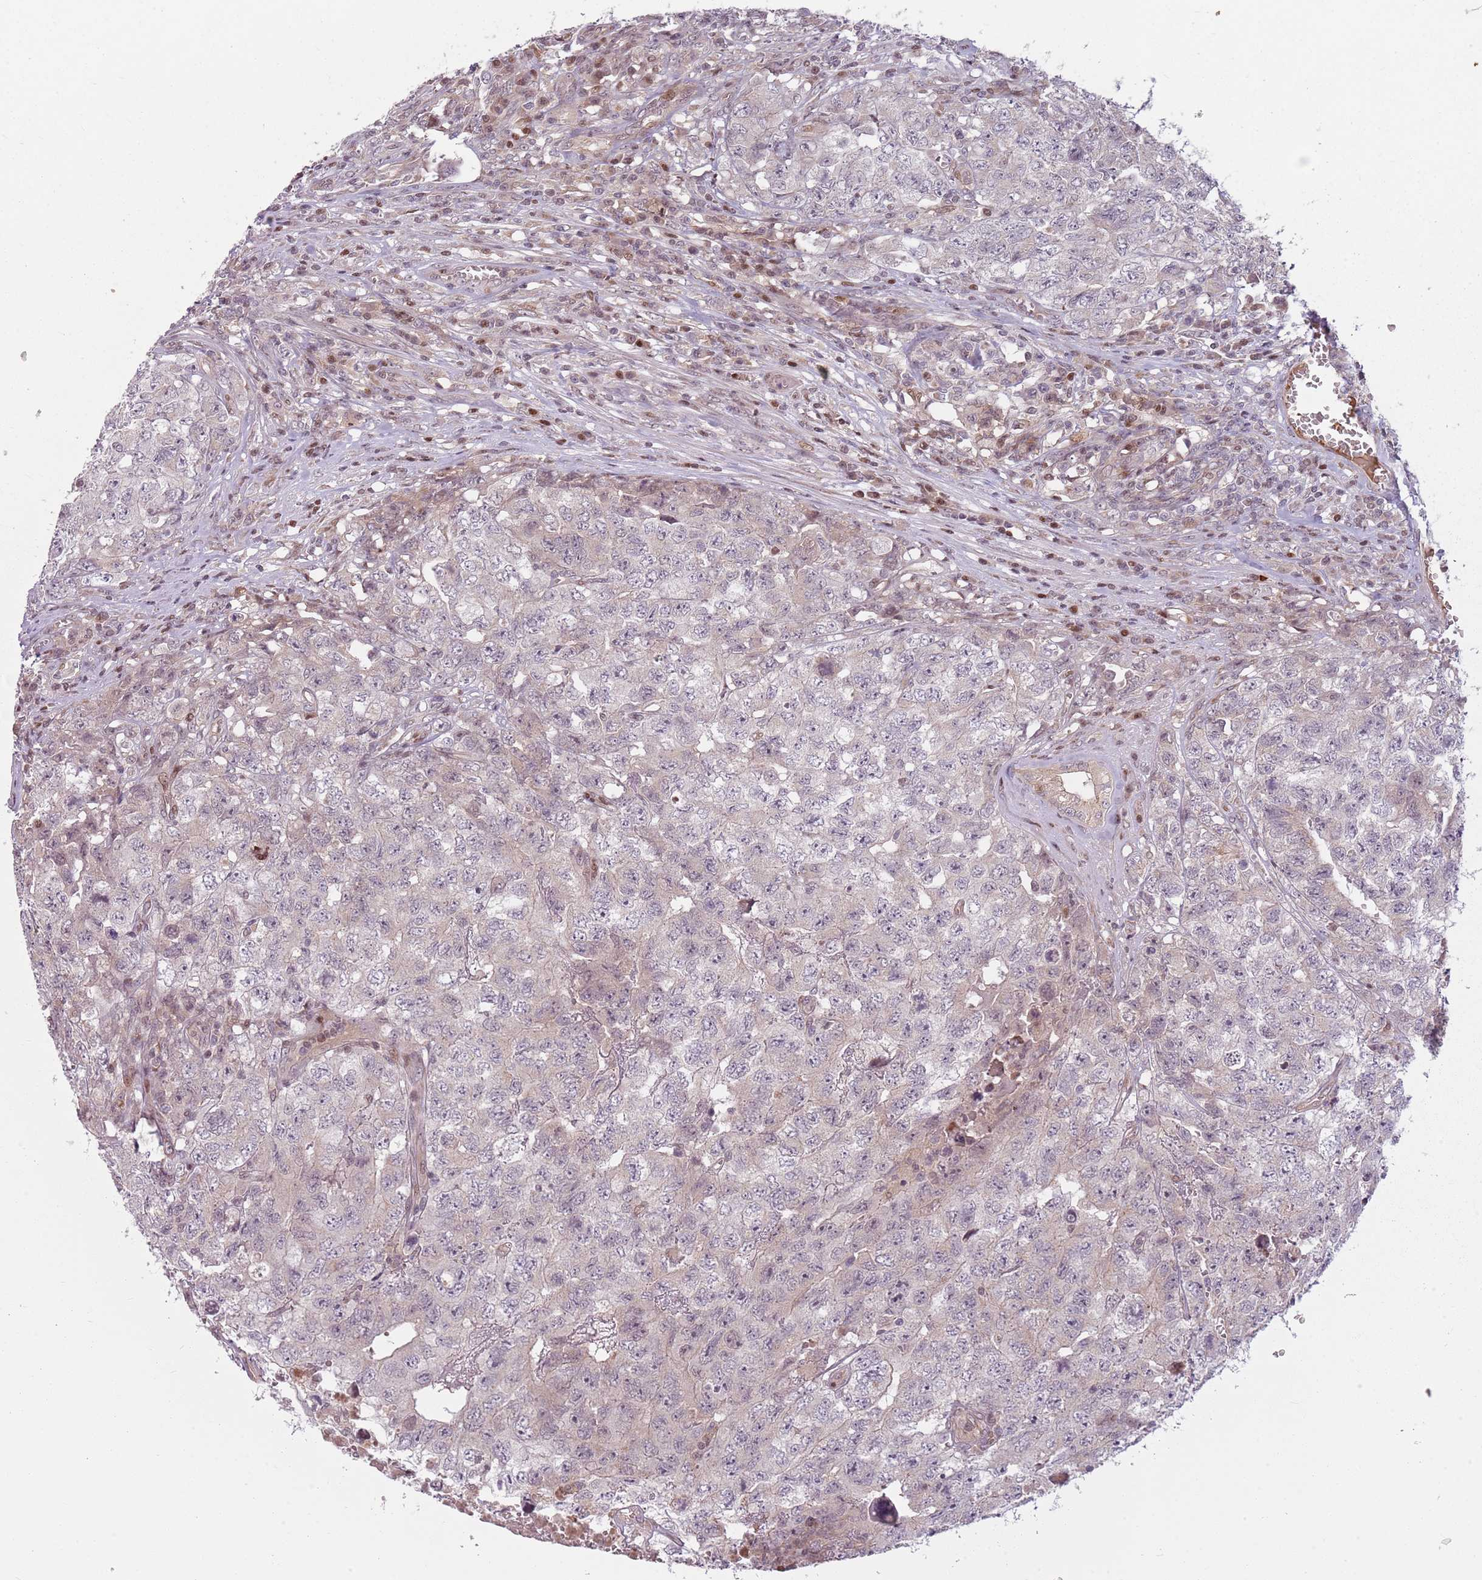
{"staining": {"intensity": "negative", "quantity": "none", "location": "none"}, "tissue": "testis cancer", "cell_type": "Tumor cells", "image_type": "cancer", "snomed": [{"axis": "morphology", "description": "Carcinoma, Embryonal, NOS"}, {"axis": "topography", "description": "Testis"}], "caption": "A histopathology image of human testis cancer is negative for staining in tumor cells. (Brightfield microscopy of DAB immunohistochemistry (IHC) at high magnification).", "gene": "ADGRG1", "patient": {"sex": "male", "age": 31}}